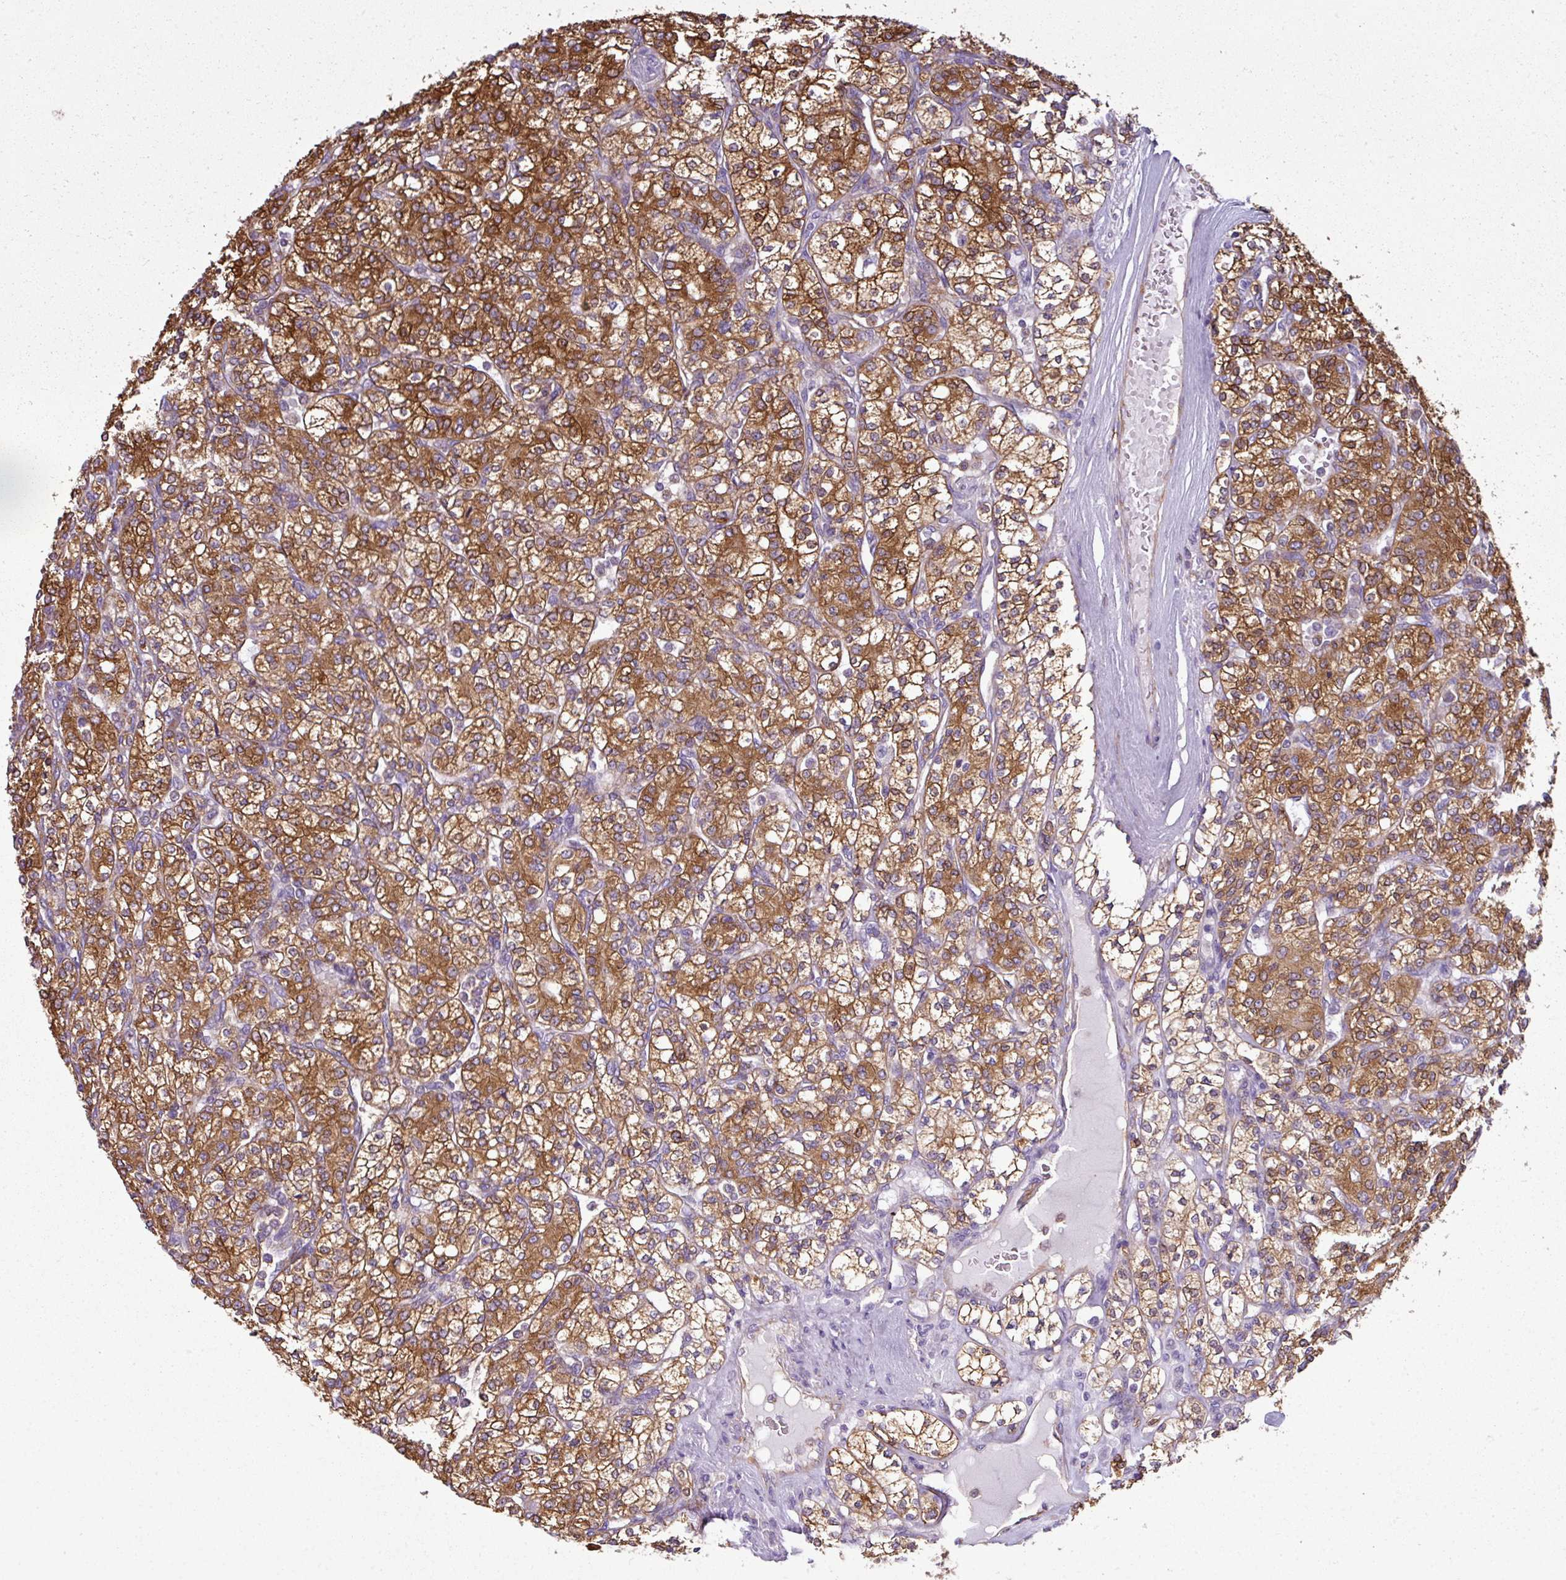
{"staining": {"intensity": "moderate", "quantity": ">75%", "location": "cytoplasmic/membranous"}, "tissue": "renal cancer", "cell_type": "Tumor cells", "image_type": "cancer", "snomed": [{"axis": "morphology", "description": "Adenocarcinoma, NOS"}, {"axis": "topography", "description": "Kidney"}], "caption": "This image reveals immunohistochemistry (IHC) staining of human renal cancer, with medium moderate cytoplasmic/membranous expression in about >75% of tumor cells.", "gene": "XNDC1N", "patient": {"sex": "male", "age": 77}}